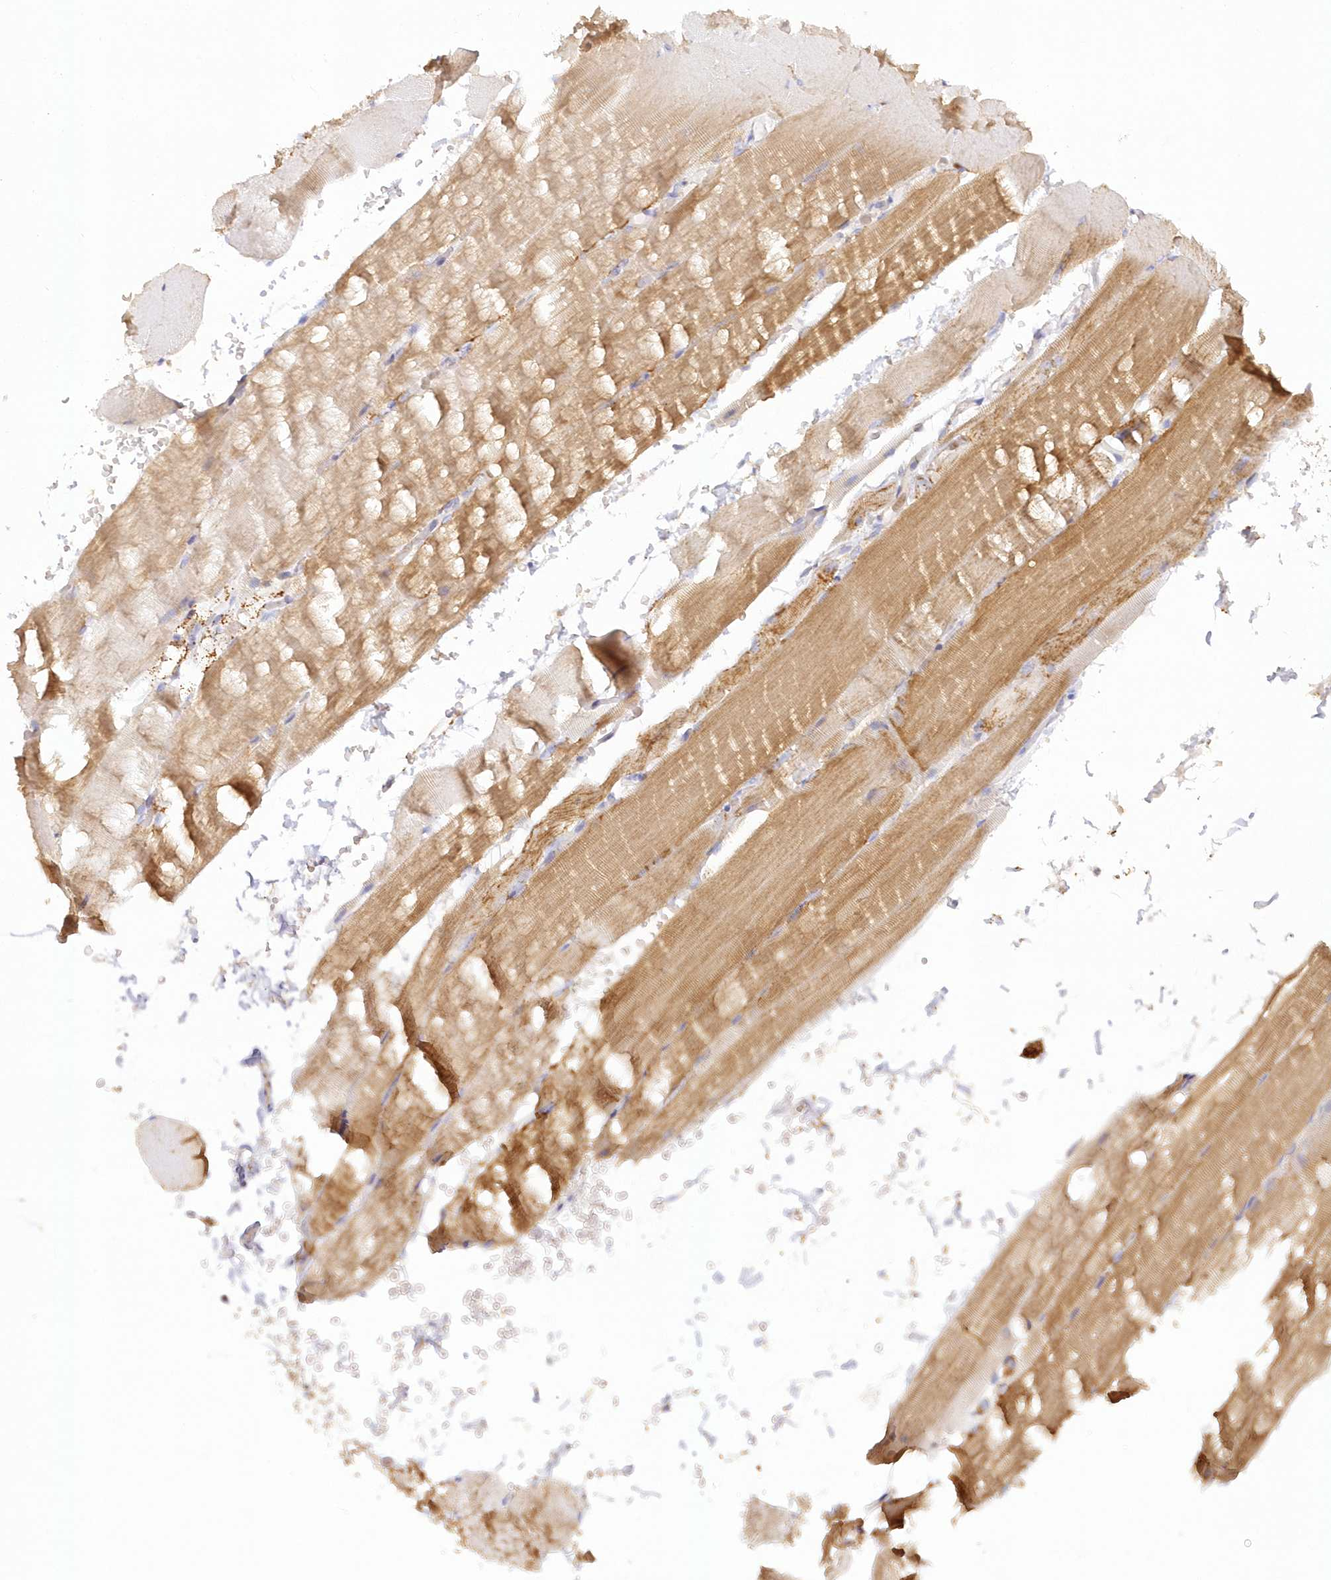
{"staining": {"intensity": "moderate", "quantity": "<25%", "location": "cytoplasmic/membranous"}, "tissue": "skeletal muscle", "cell_type": "Myocytes", "image_type": "normal", "snomed": [{"axis": "morphology", "description": "Normal tissue, NOS"}, {"axis": "topography", "description": "Skeletal muscle"}, {"axis": "topography", "description": "Parathyroid gland"}], "caption": "Immunohistochemistry (DAB (3,3'-diaminobenzidine)) staining of benign human skeletal muscle displays moderate cytoplasmic/membranous protein positivity in about <25% of myocytes.", "gene": "TBC1D14", "patient": {"sex": "female", "age": 37}}